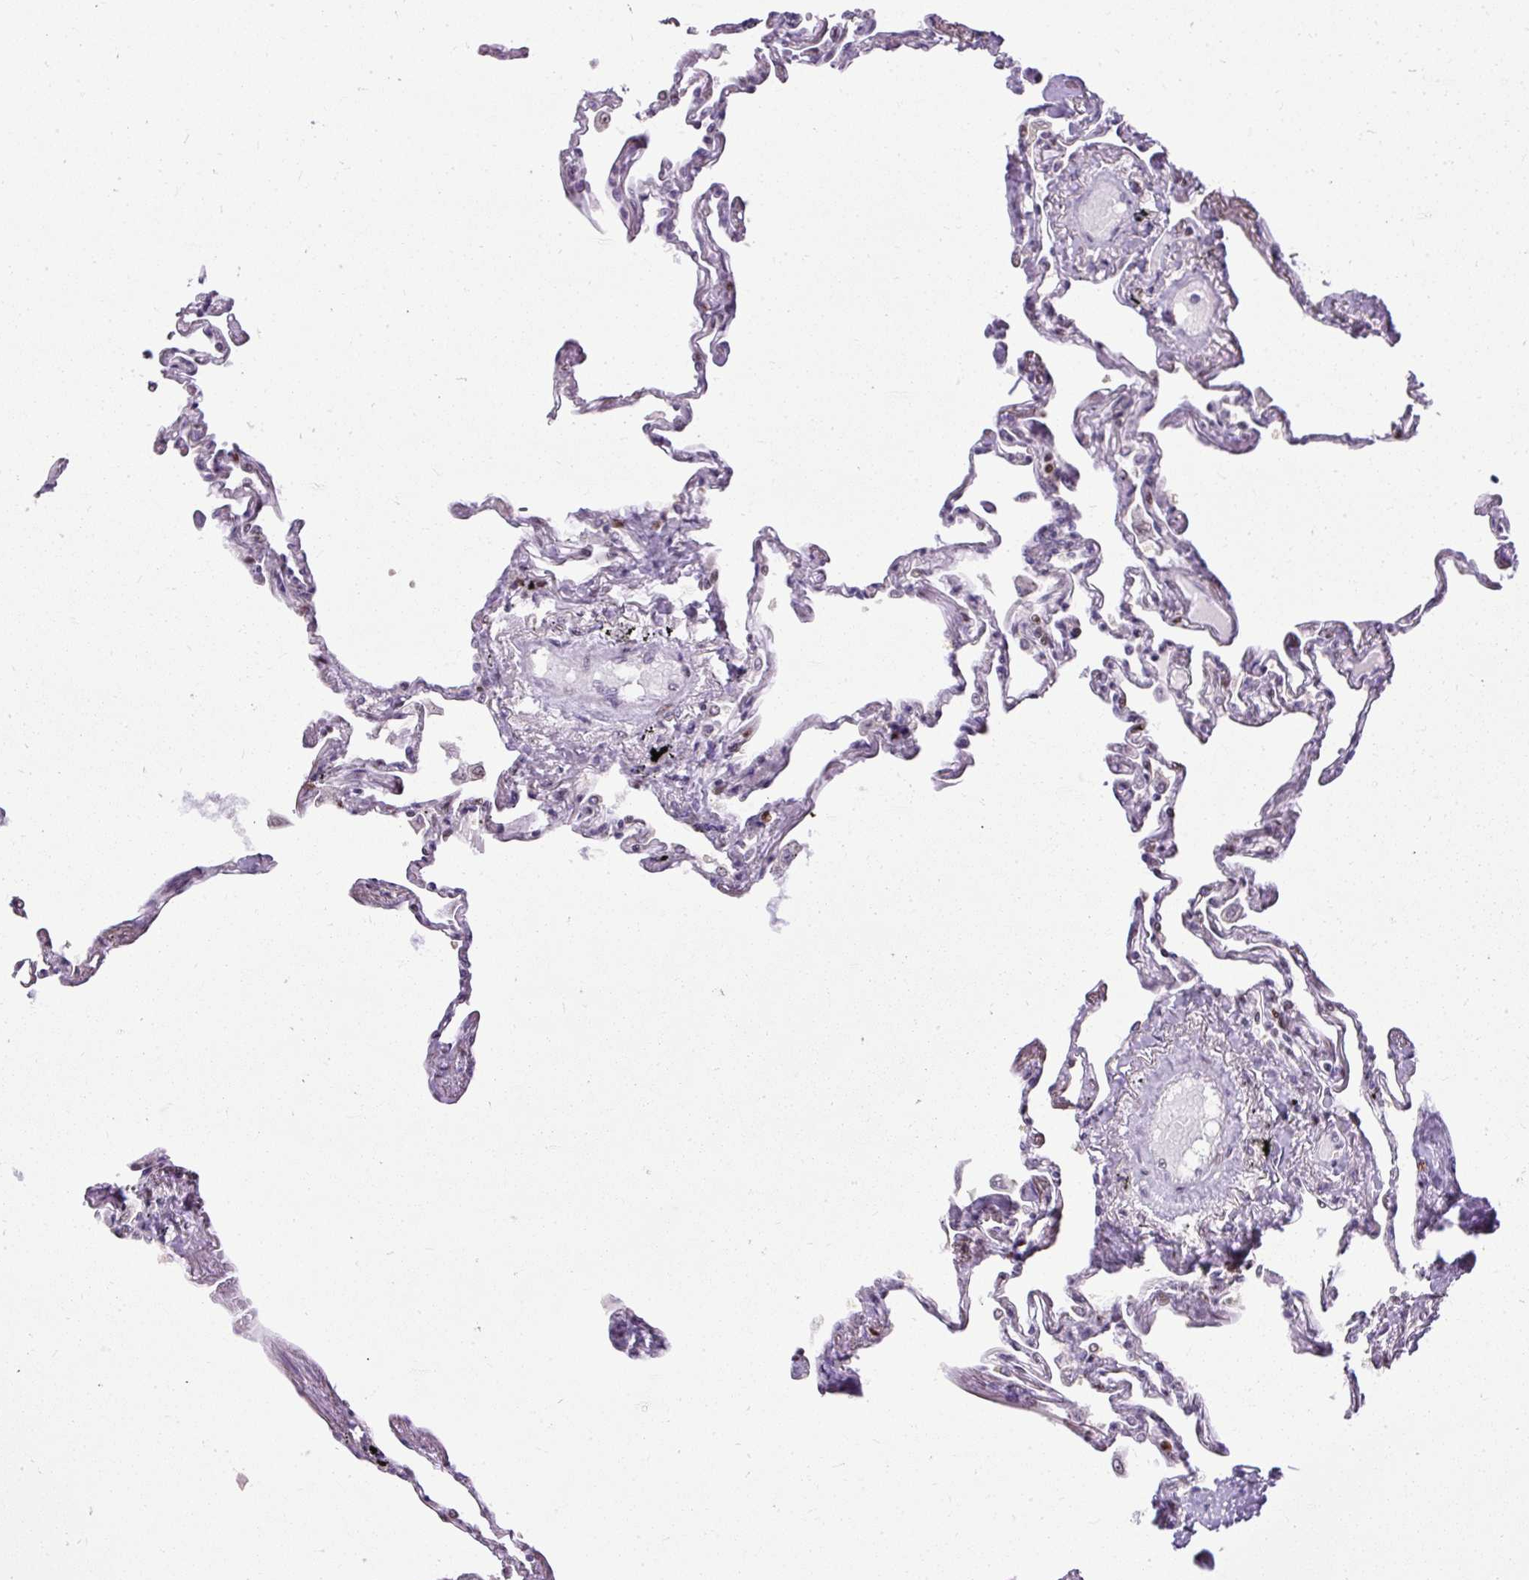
{"staining": {"intensity": "moderate", "quantity": "25%-75%", "location": "nuclear"}, "tissue": "lung", "cell_type": "Alveolar cells", "image_type": "normal", "snomed": [{"axis": "morphology", "description": "Normal tissue, NOS"}, {"axis": "topography", "description": "Lung"}], "caption": "Moderate nuclear protein positivity is appreciated in approximately 25%-75% of alveolar cells in lung. (Brightfield microscopy of DAB IHC at high magnification).", "gene": "ARHGEF18", "patient": {"sex": "female", "age": 67}}